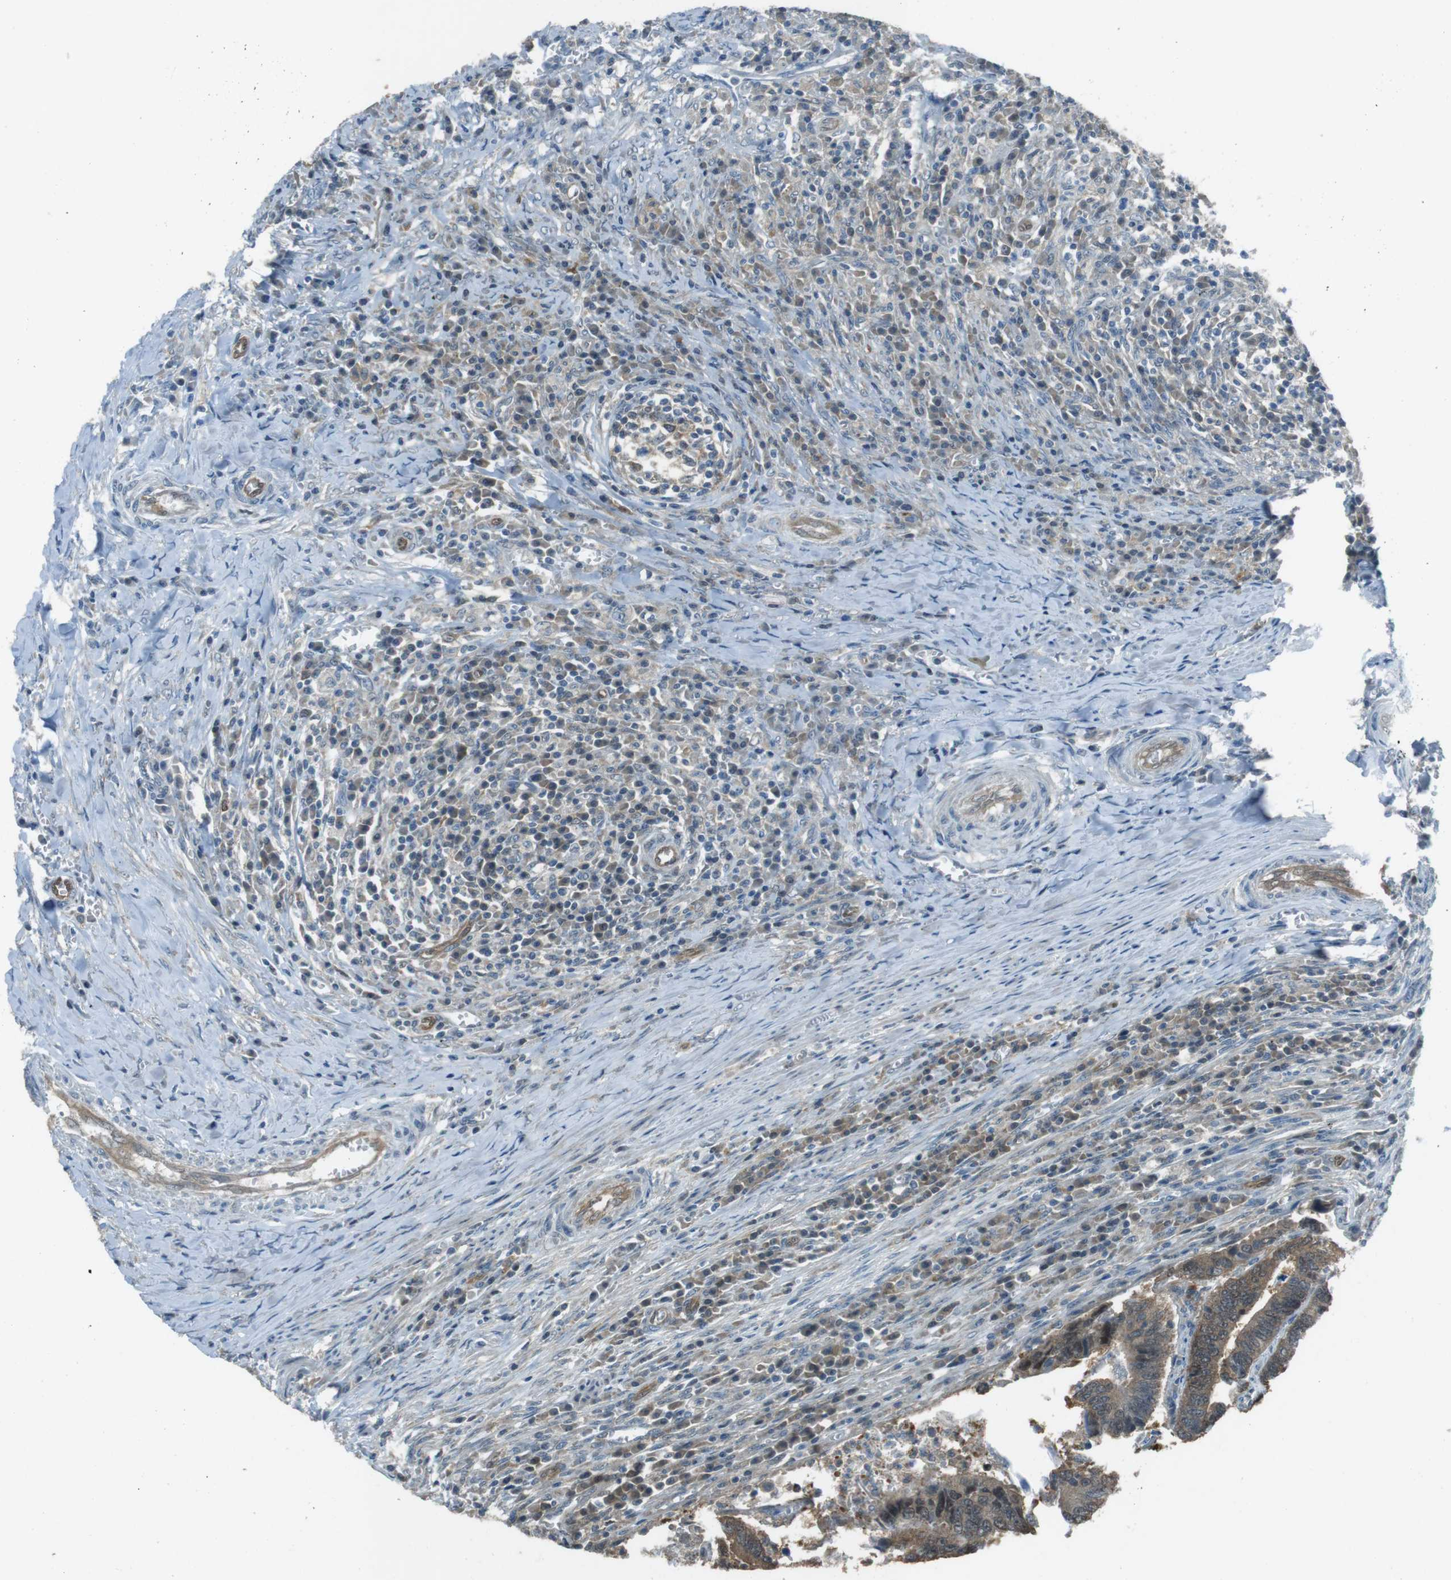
{"staining": {"intensity": "moderate", "quantity": ">75%", "location": "cytoplasmic/membranous"}, "tissue": "colorectal cancer", "cell_type": "Tumor cells", "image_type": "cancer", "snomed": [{"axis": "morphology", "description": "Adenocarcinoma, NOS"}, {"axis": "topography", "description": "Colon"}], "caption": "Tumor cells demonstrate moderate cytoplasmic/membranous expression in approximately >75% of cells in colorectal cancer (adenocarcinoma).", "gene": "MFAP3", "patient": {"sex": "male", "age": 72}}